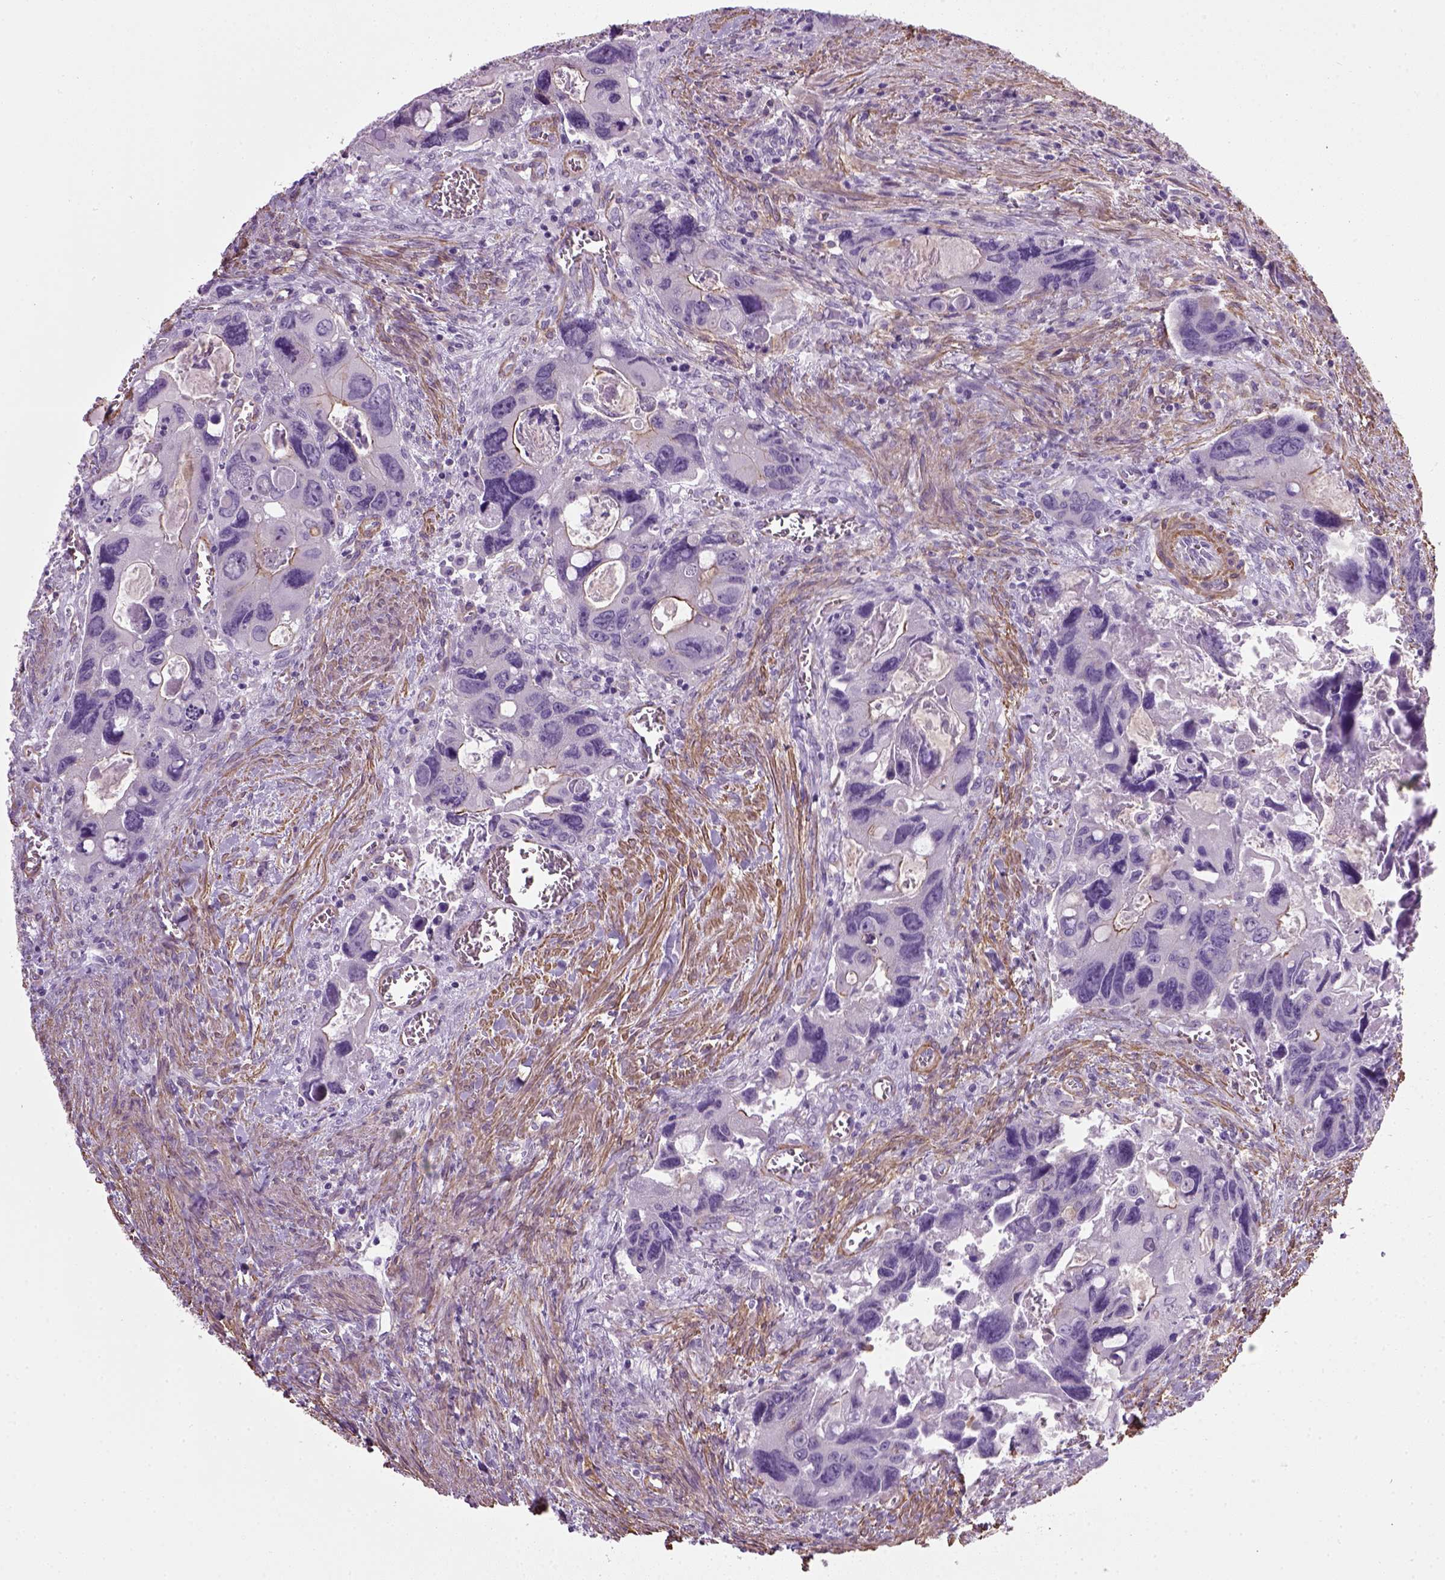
{"staining": {"intensity": "negative", "quantity": "none", "location": "none"}, "tissue": "colorectal cancer", "cell_type": "Tumor cells", "image_type": "cancer", "snomed": [{"axis": "morphology", "description": "Adenocarcinoma, NOS"}, {"axis": "topography", "description": "Rectum"}], "caption": "This is a image of IHC staining of colorectal cancer (adenocarcinoma), which shows no staining in tumor cells.", "gene": "FAM161A", "patient": {"sex": "male", "age": 62}}